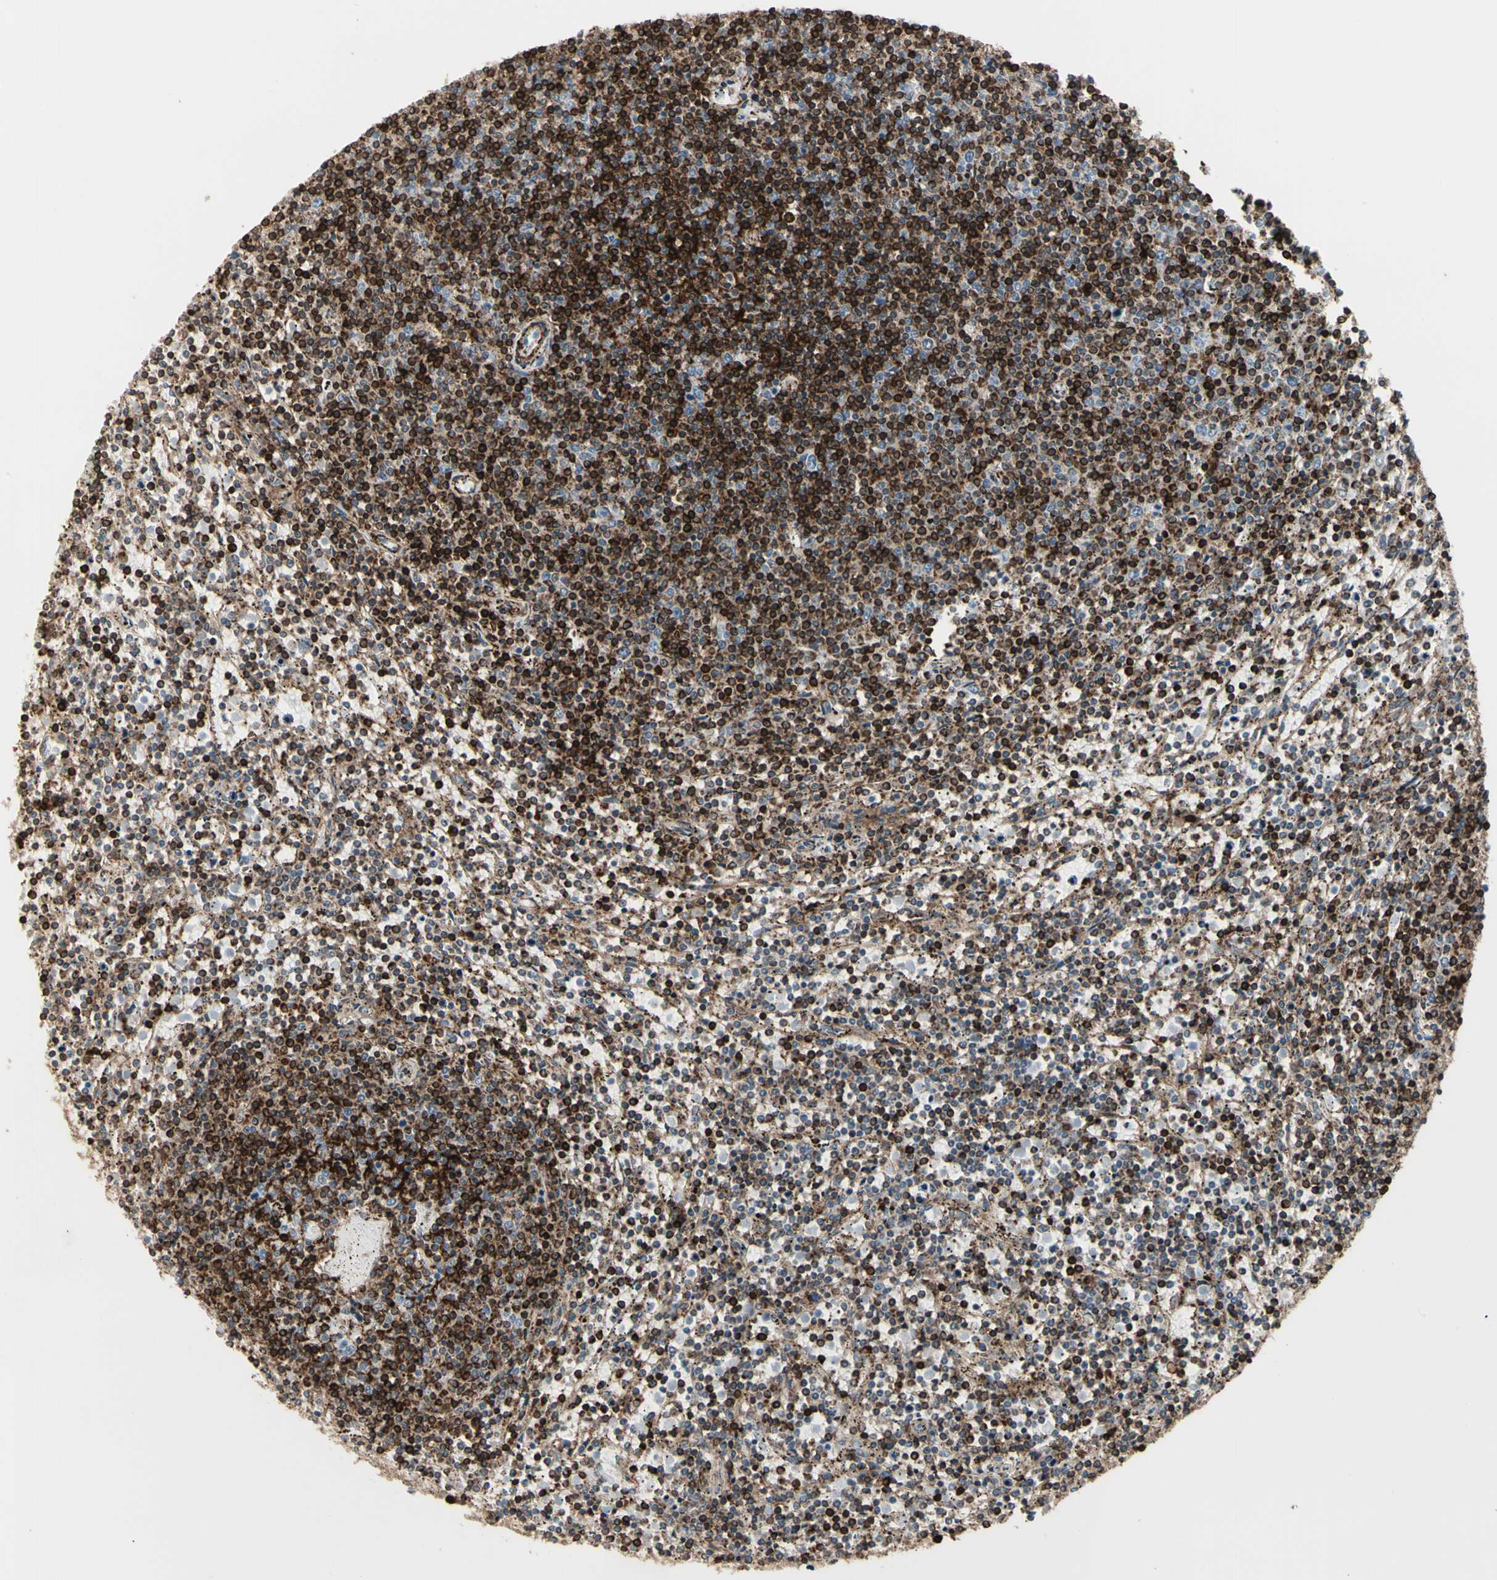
{"staining": {"intensity": "strong", "quantity": ">75%", "location": "cytoplasmic/membranous"}, "tissue": "lymphoma", "cell_type": "Tumor cells", "image_type": "cancer", "snomed": [{"axis": "morphology", "description": "Malignant lymphoma, non-Hodgkin's type, Low grade"}, {"axis": "topography", "description": "Spleen"}], "caption": "Malignant lymphoma, non-Hodgkin's type (low-grade) stained for a protein displays strong cytoplasmic/membranous positivity in tumor cells. (DAB IHC with brightfield microscopy, high magnification).", "gene": "CLEC2B", "patient": {"sex": "female", "age": 50}}